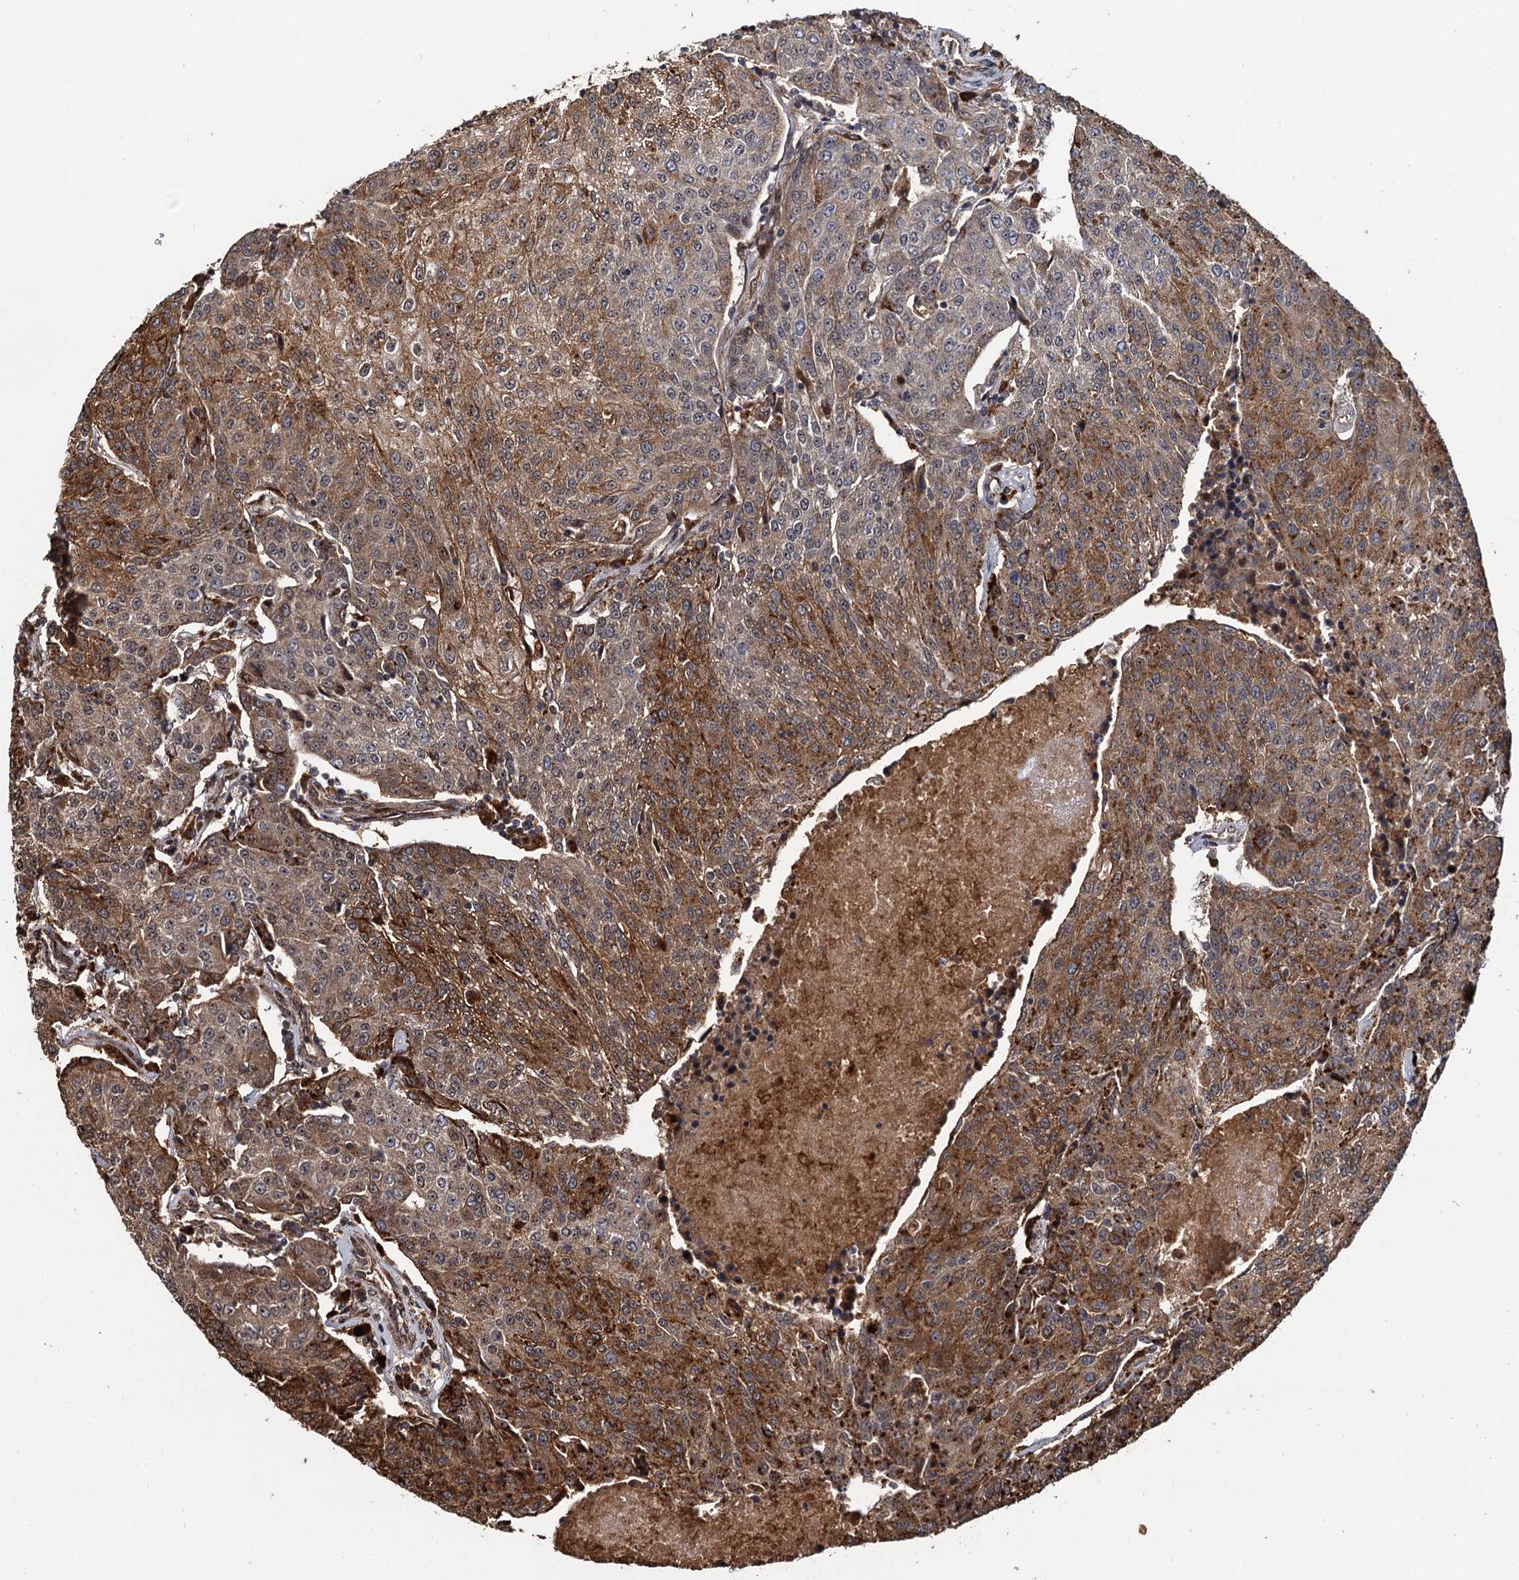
{"staining": {"intensity": "moderate", "quantity": ">75%", "location": "cytoplasmic/membranous"}, "tissue": "urothelial cancer", "cell_type": "Tumor cells", "image_type": "cancer", "snomed": [{"axis": "morphology", "description": "Urothelial carcinoma, High grade"}, {"axis": "topography", "description": "Urinary bladder"}], "caption": "IHC (DAB) staining of urothelial cancer displays moderate cytoplasmic/membranous protein positivity in about >75% of tumor cells.", "gene": "CEP192", "patient": {"sex": "female", "age": 85}}